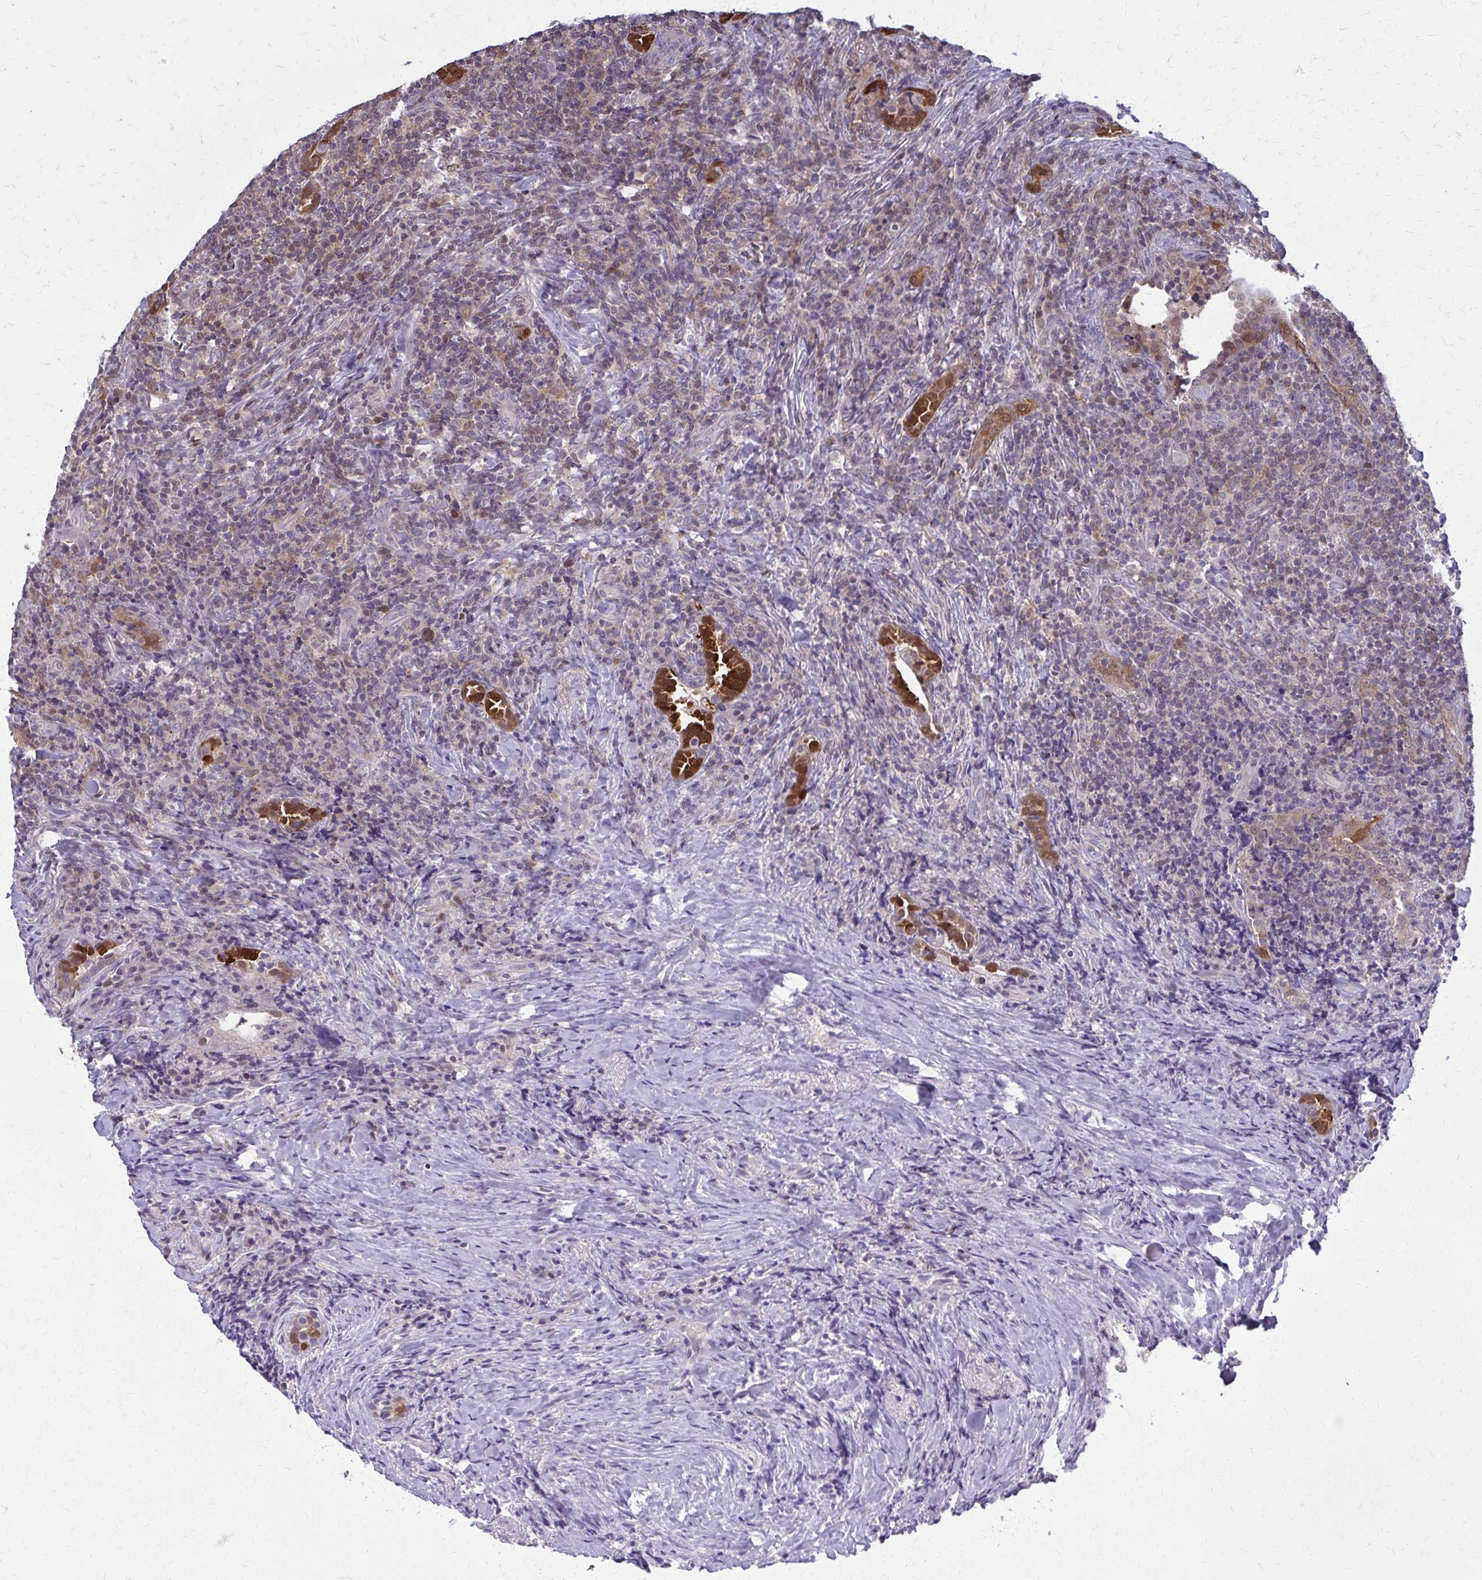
{"staining": {"intensity": "negative", "quantity": "none", "location": "none"}, "tissue": "lymphoma", "cell_type": "Tumor cells", "image_type": "cancer", "snomed": [{"axis": "morphology", "description": "Hodgkin's disease, NOS"}, {"axis": "topography", "description": "Lung"}], "caption": "DAB (3,3'-diaminobenzidine) immunohistochemical staining of Hodgkin's disease demonstrates no significant positivity in tumor cells.", "gene": "DBI", "patient": {"sex": "male", "age": 17}}